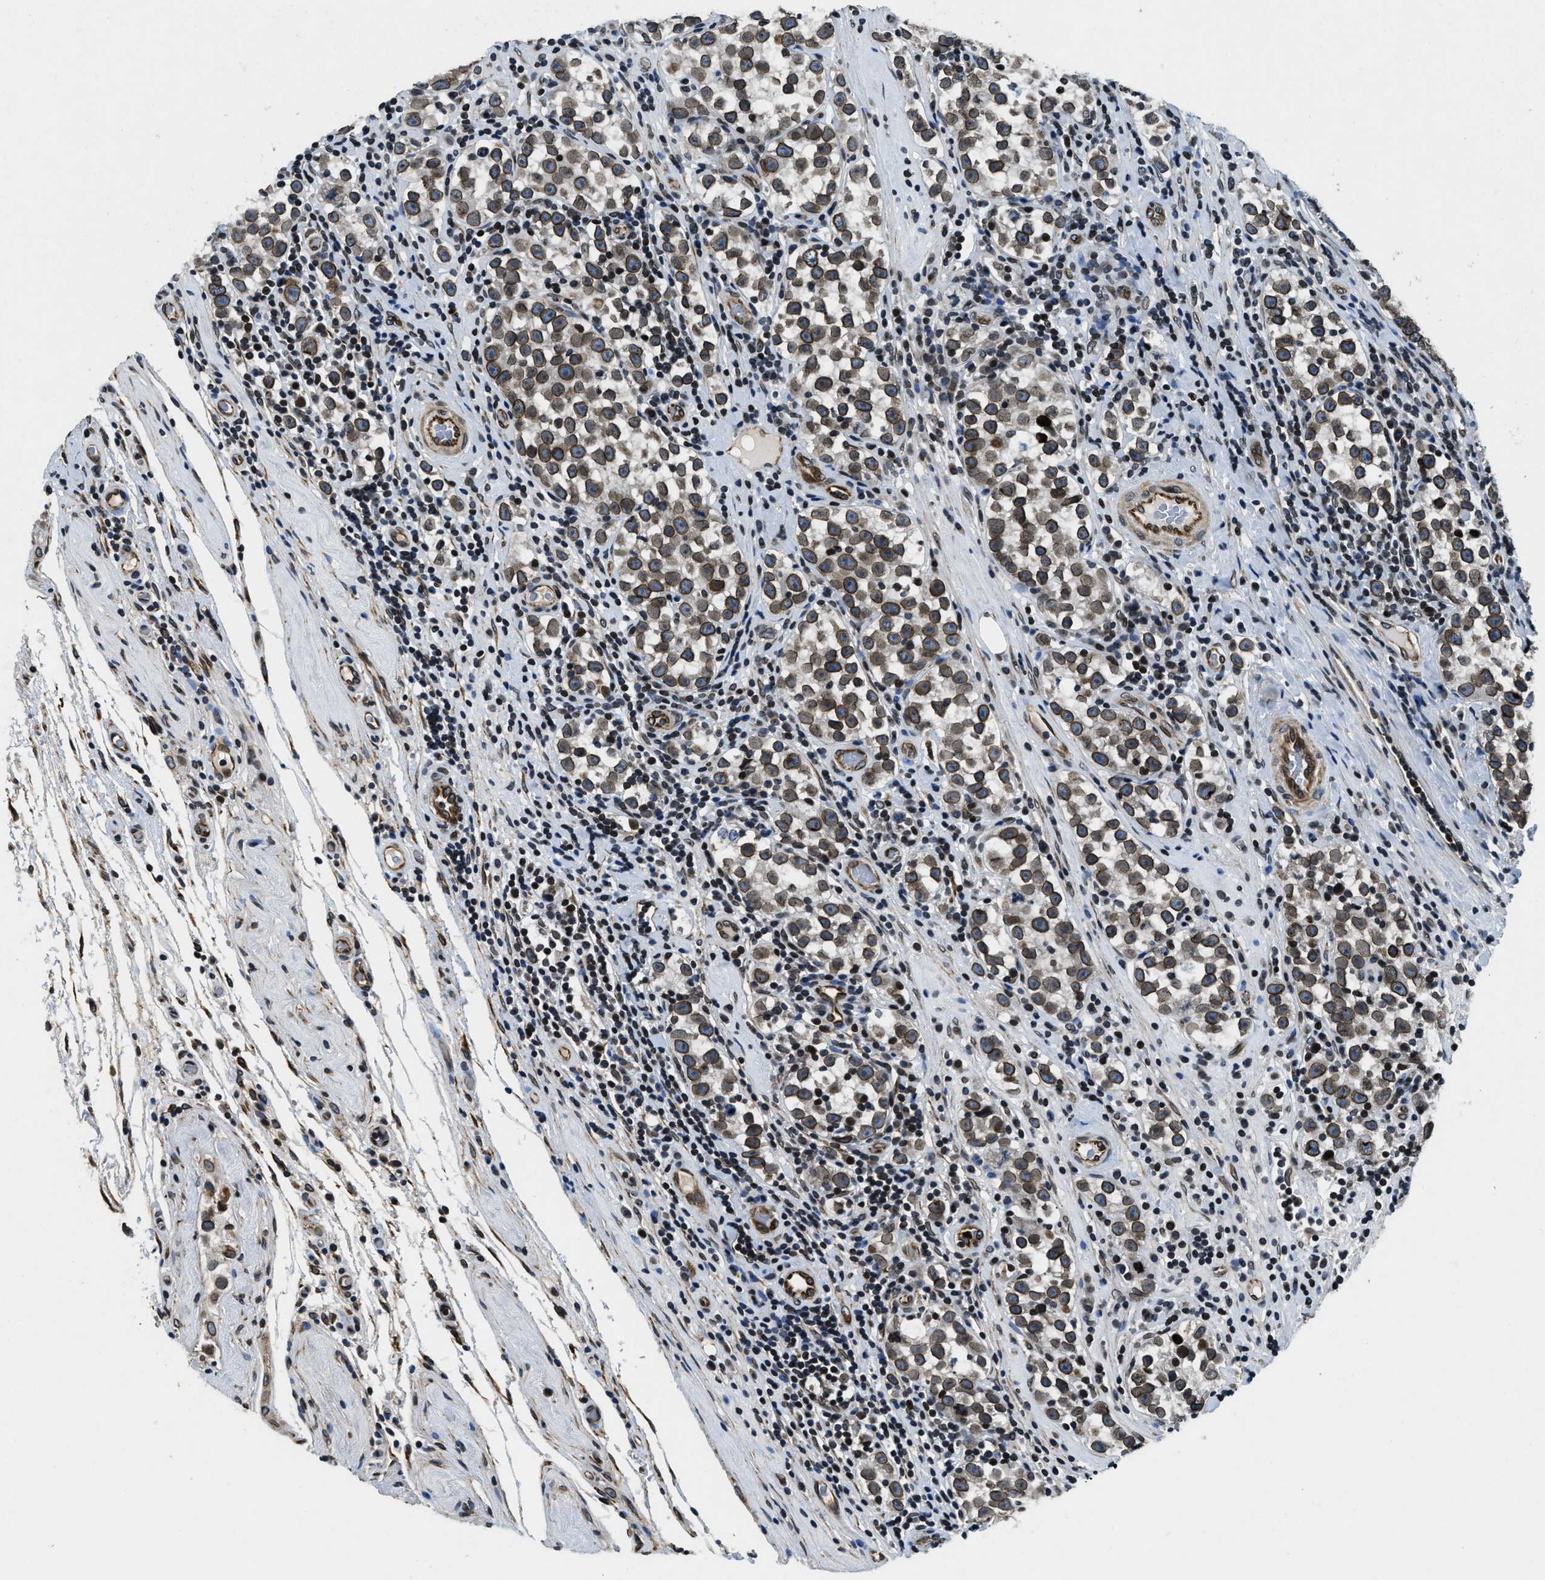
{"staining": {"intensity": "moderate", "quantity": ">75%", "location": "cytoplasmic/membranous,nuclear"}, "tissue": "testis cancer", "cell_type": "Tumor cells", "image_type": "cancer", "snomed": [{"axis": "morphology", "description": "Normal tissue, NOS"}, {"axis": "morphology", "description": "Seminoma, NOS"}, {"axis": "topography", "description": "Testis"}], "caption": "This is an image of immunohistochemistry staining of testis cancer, which shows moderate positivity in the cytoplasmic/membranous and nuclear of tumor cells.", "gene": "ZC3HC1", "patient": {"sex": "male", "age": 43}}